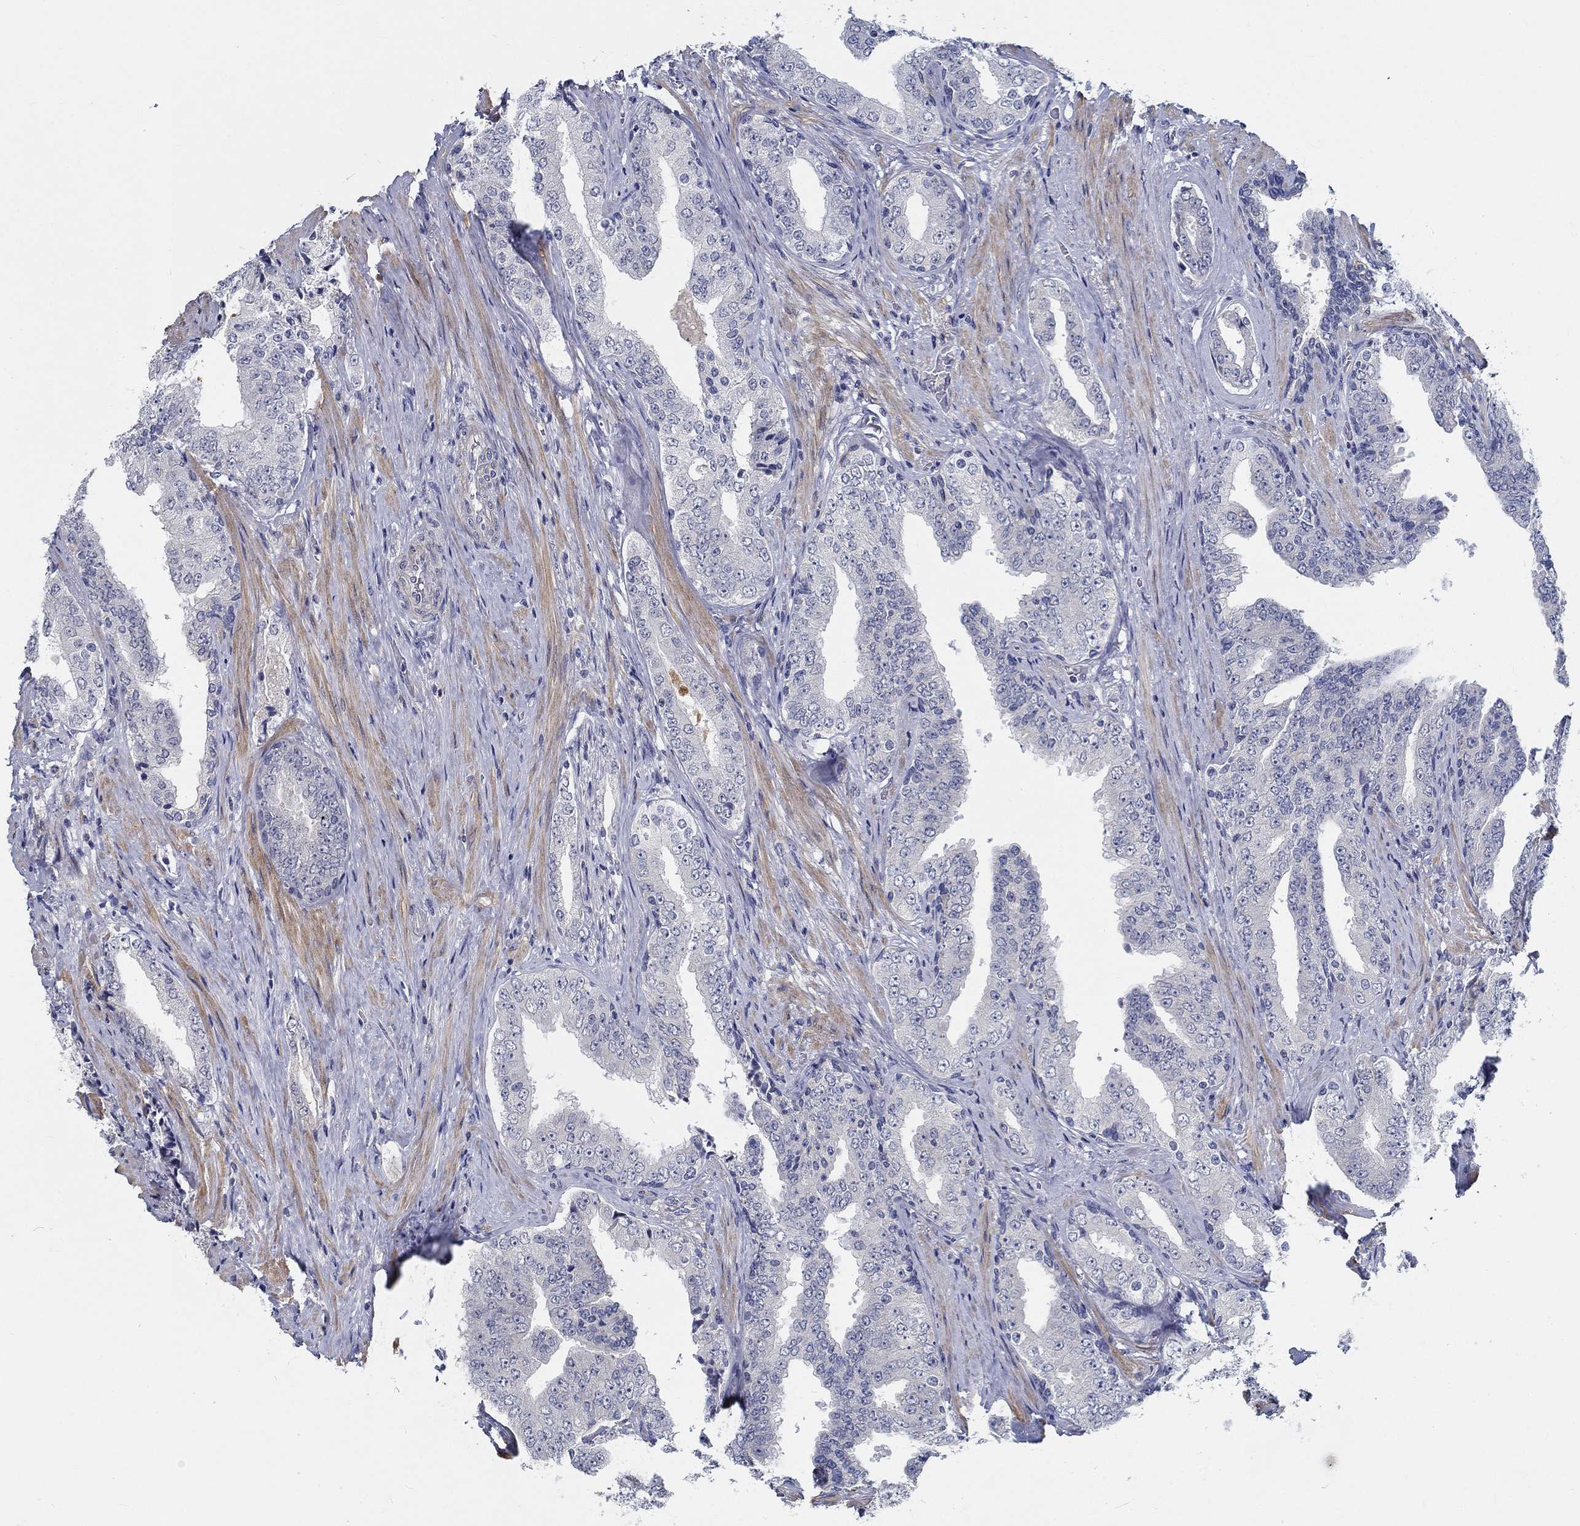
{"staining": {"intensity": "negative", "quantity": "none", "location": "none"}, "tissue": "prostate cancer", "cell_type": "Tumor cells", "image_type": "cancer", "snomed": [{"axis": "morphology", "description": "Adenocarcinoma, Low grade"}, {"axis": "topography", "description": "Prostate and seminal vesicle, NOS"}], "caption": "IHC of human prostate adenocarcinoma (low-grade) displays no expression in tumor cells. Brightfield microscopy of immunohistochemistry (IHC) stained with DAB (3,3'-diaminobenzidine) (brown) and hematoxylin (blue), captured at high magnification.", "gene": "MYBPC1", "patient": {"sex": "male", "age": 61}}